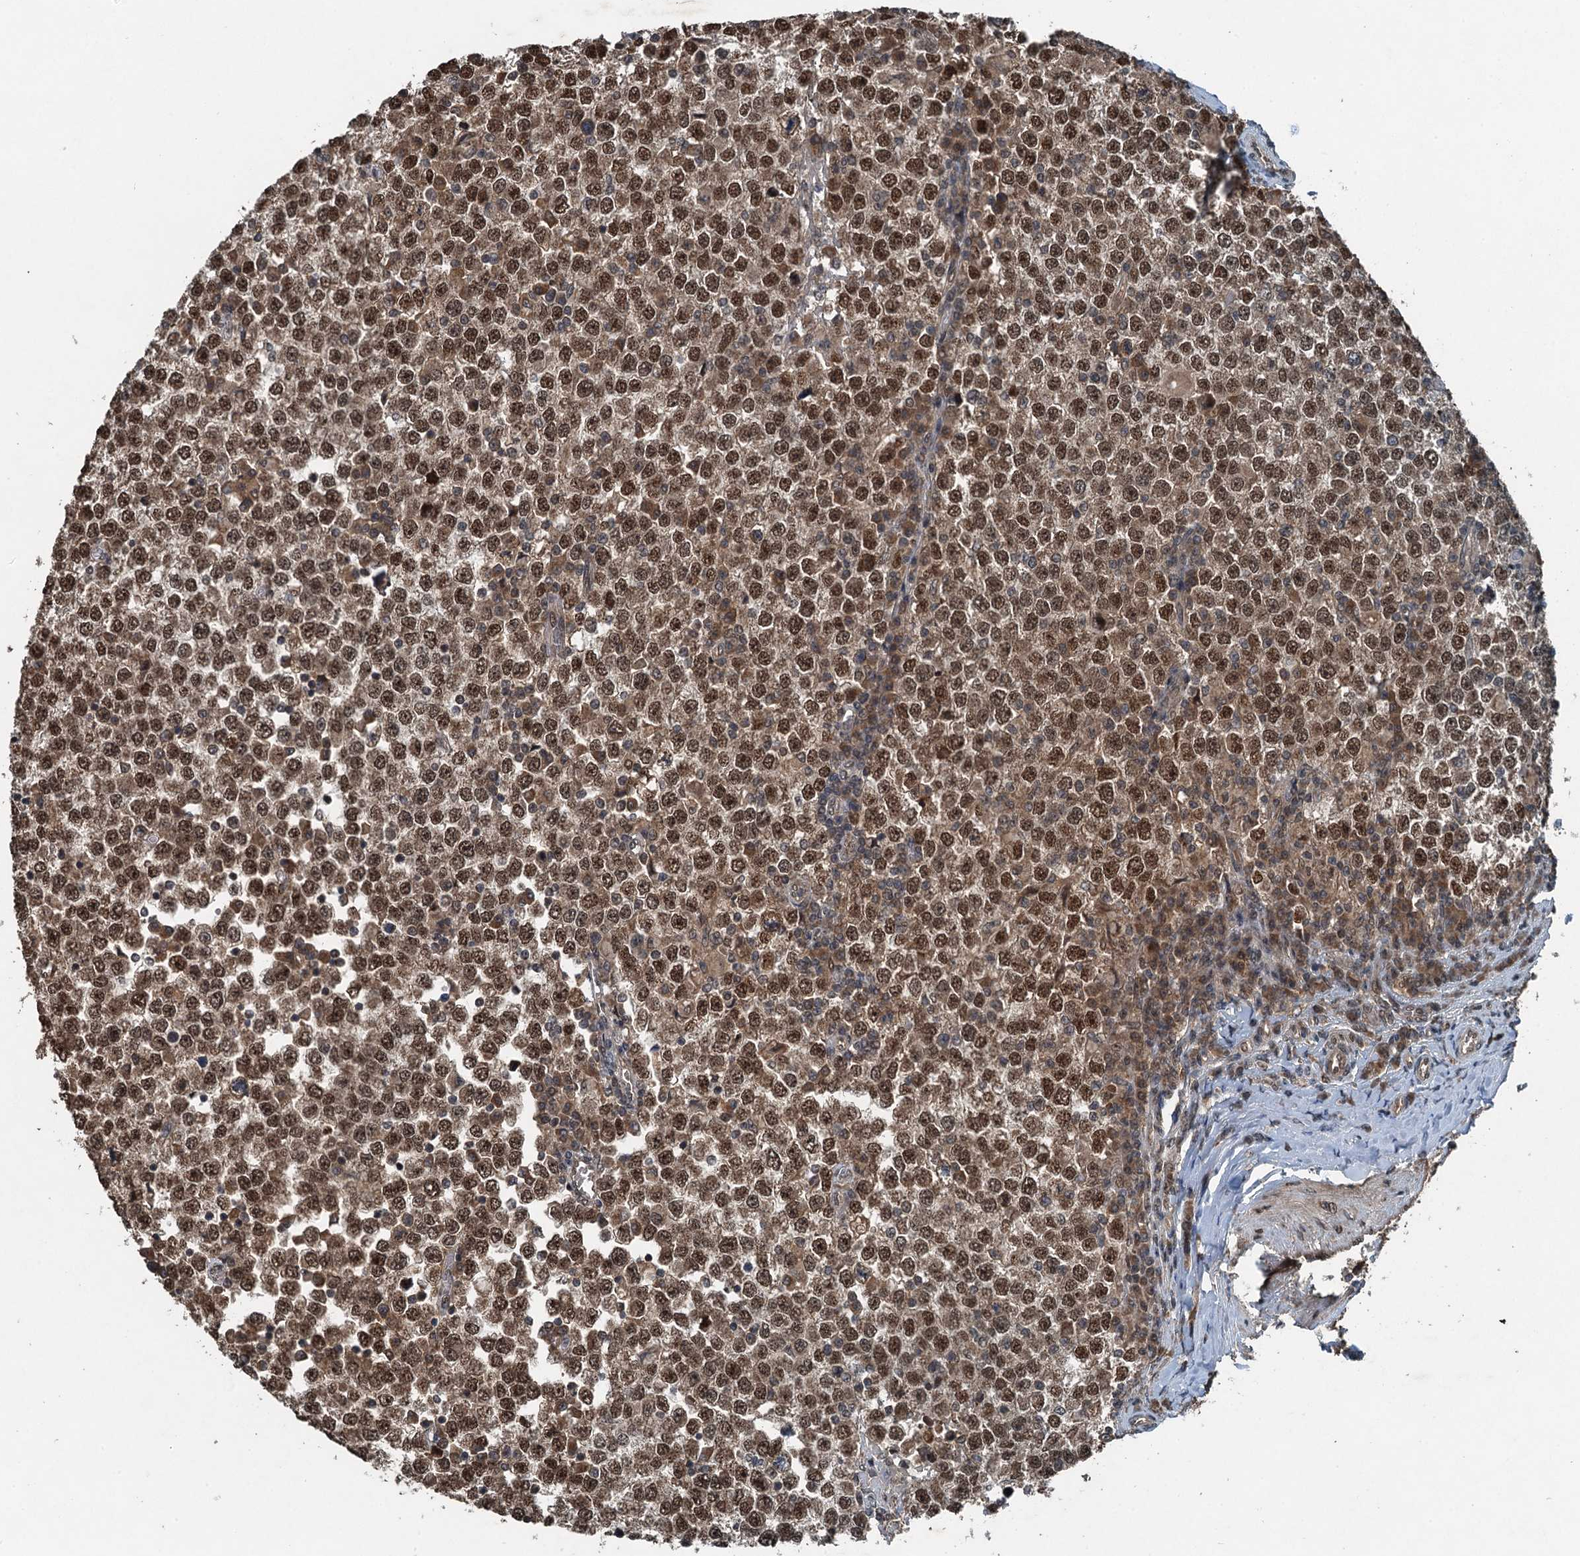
{"staining": {"intensity": "strong", "quantity": ">75%", "location": "nuclear"}, "tissue": "testis cancer", "cell_type": "Tumor cells", "image_type": "cancer", "snomed": [{"axis": "morphology", "description": "Seminoma, NOS"}, {"axis": "topography", "description": "Testis"}], "caption": "Testis cancer was stained to show a protein in brown. There is high levels of strong nuclear positivity in approximately >75% of tumor cells. The staining was performed using DAB, with brown indicating positive protein expression. Nuclei are stained blue with hematoxylin.", "gene": "UBXN6", "patient": {"sex": "male", "age": 65}}